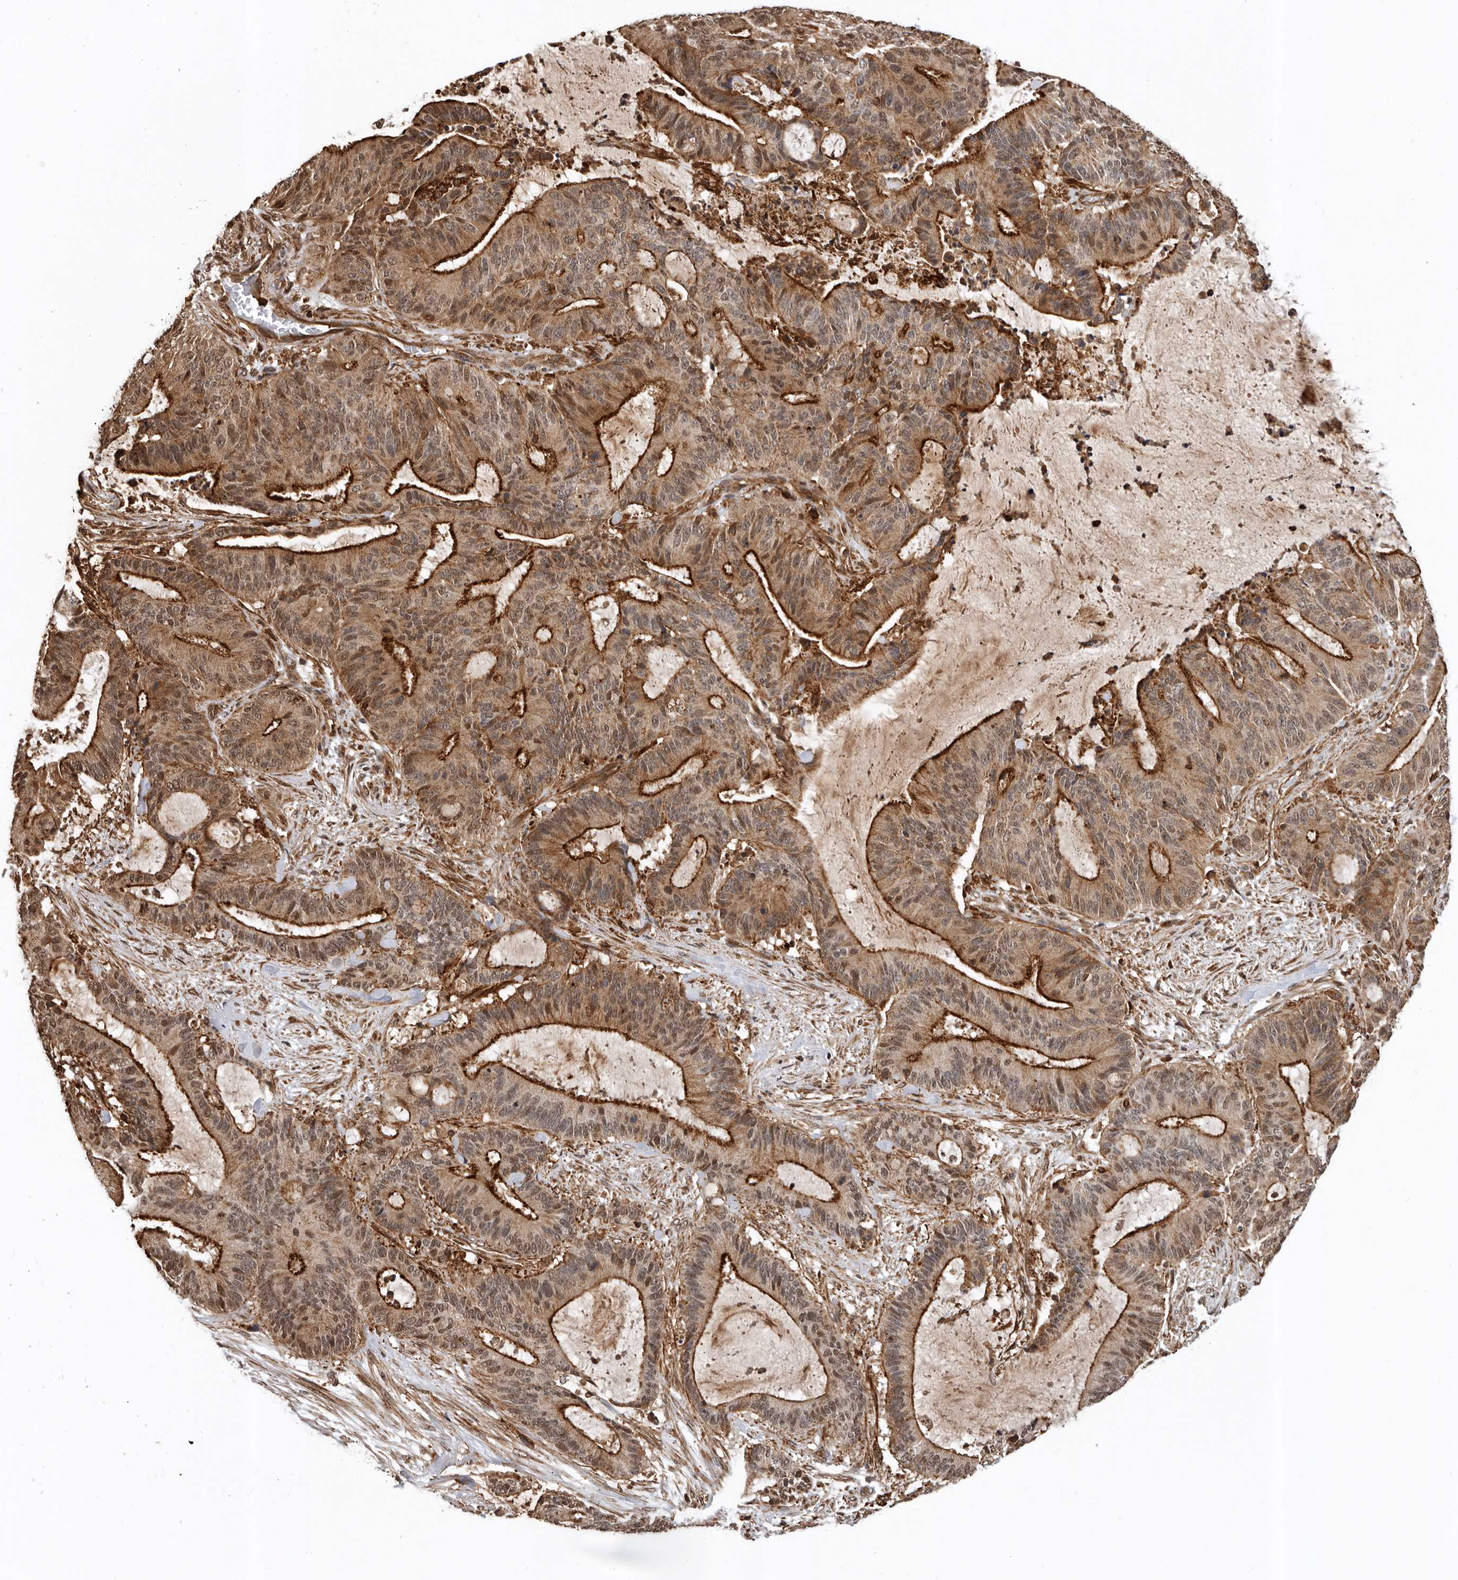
{"staining": {"intensity": "strong", "quantity": "25%-75%", "location": "cytoplasmic/membranous,nuclear"}, "tissue": "liver cancer", "cell_type": "Tumor cells", "image_type": "cancer", "snomed": [{"axis": "morphology", "description": "Normal tissue, NOS"}, {"axis": "morphology", "description": "Cholangiocarcinoma"}, {"axis": "topography", "description": "Liver"}, {"axis": "topography", "description": "Peripheral nerve tissue"}], "caption": "This micrograph demonstrates IHC staining of human cholangiocarcinoma (liver), with high strong cytoplasmic/membranous and nuclear expression in about 25%-75% of tumor cells.", "gene": "RNF157", "patient": {"sex": "female", "age": 73}}